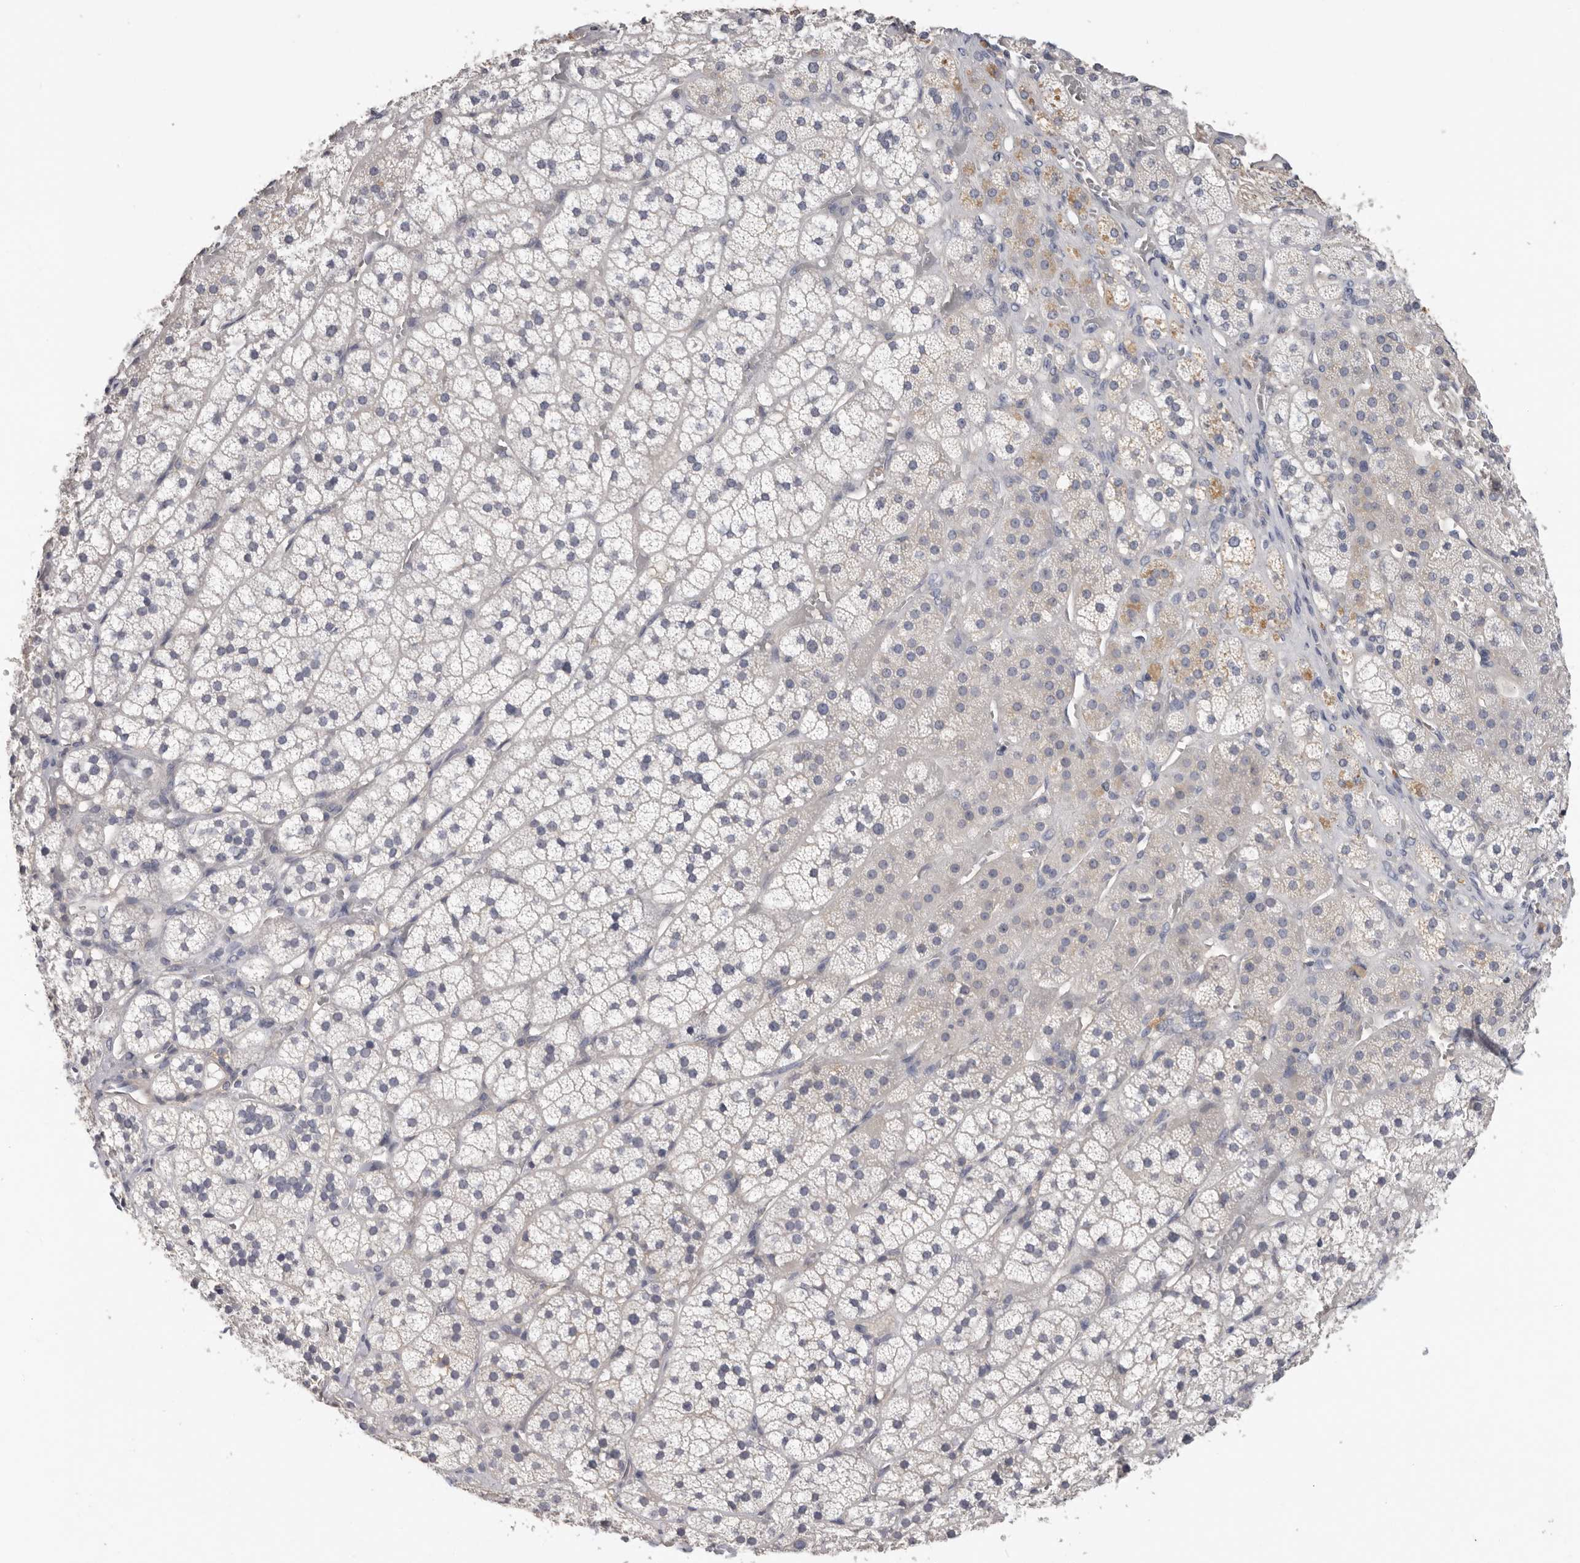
{"staining": {"intensity": "negative", "quantity": "none", "location": "none"}, "tissue": "adrenal gland", "cell_type": "Glandular cells", "image_type": "normal", "snomed": [{"axis": "morphology", "description": "Normal tissue, NOS"}, {"axis": "topography", "description": "Adrenal gland"}], "caption": "Protein analysis of unremarkable adrenal gland exhibits no significant positivity in glandular cells.", "gene": "WDTC1", "patient": {"sex": "female", "age": 44}}